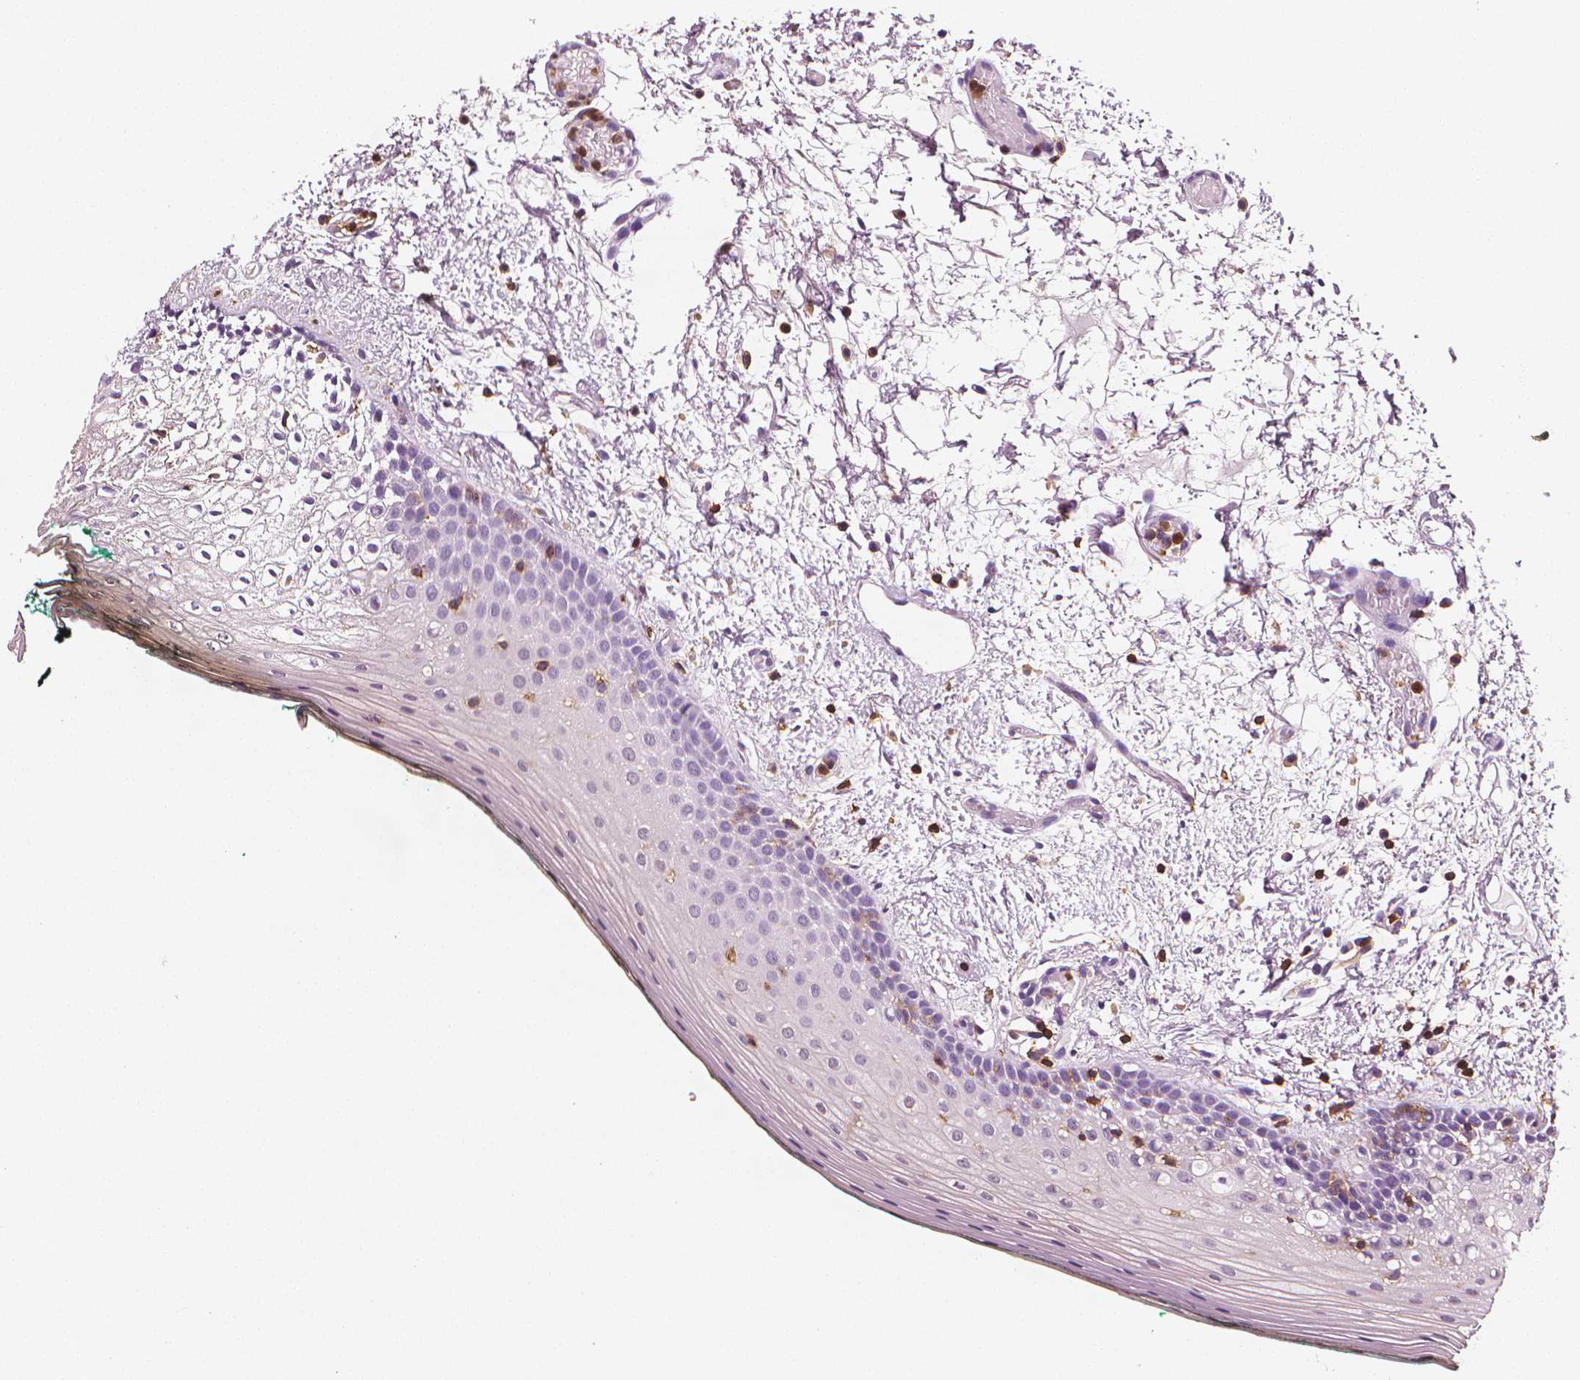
{"staining": {"intensity": "negative", "quantity": "none", "location": "none"}, "tissue": "oral mucosa", "cell_type": "Squamous epithelial cells", "image_type": "normal", "snomed": [{"axis": "morphology", "description": "Normal tissue, NOS"}, {"axis": "topography", "description": "Oral tissue"}], "caption": "High magnification brightfield microscopy of unremarkable oral mucosa stained with DAB (3,3'-diaminobenzidine) (brown) and counterstained with hematoxylin (blue): squamous epithelial cells show no significant expression. The staining is performed using DAB (3,3'-diaminobenzidine) brown chromogen with nuclei counter-stained in using hematoxylin.", "gene": "PTPRC", "patient": {"sex": "female", "age": 83}}